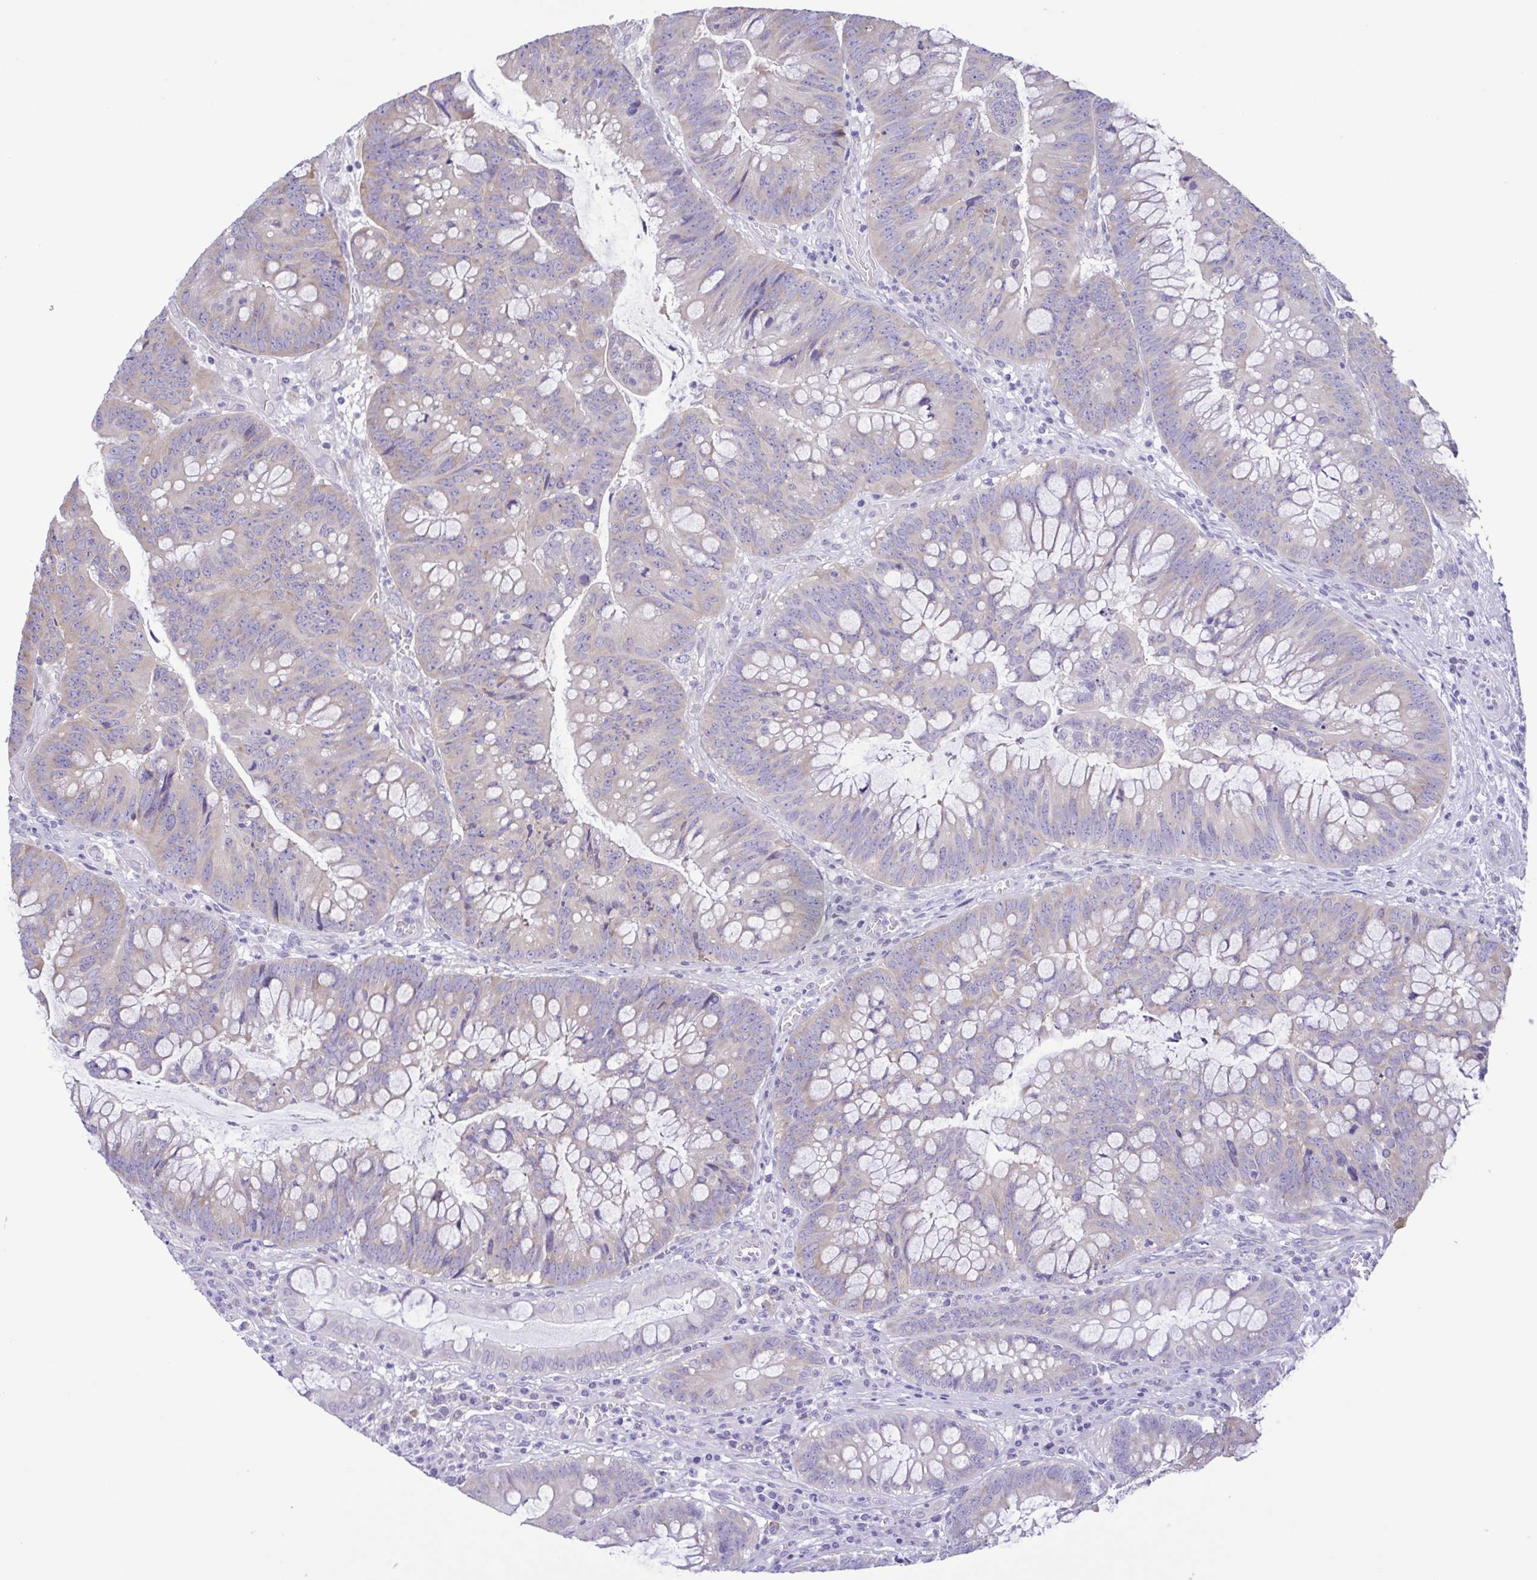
{"staining": {"intensity": "negative", "quantity": "none", "location": "none"}, "tissue": "colorectal cancer", "cell_type": "Tumor cells", "image_type": "cancer", "snomed": [{"axis": "morphology", "description": "Adenocarcinoma, NOS"}, {"axis": "topography", "description": "Colon"}], "caption": "Image shows no protein positivity in tumor cells of colorectal adenocarcinoma tissue.", "gene": "TNNI3", "patient": {"sex": "male", "age": 62}}